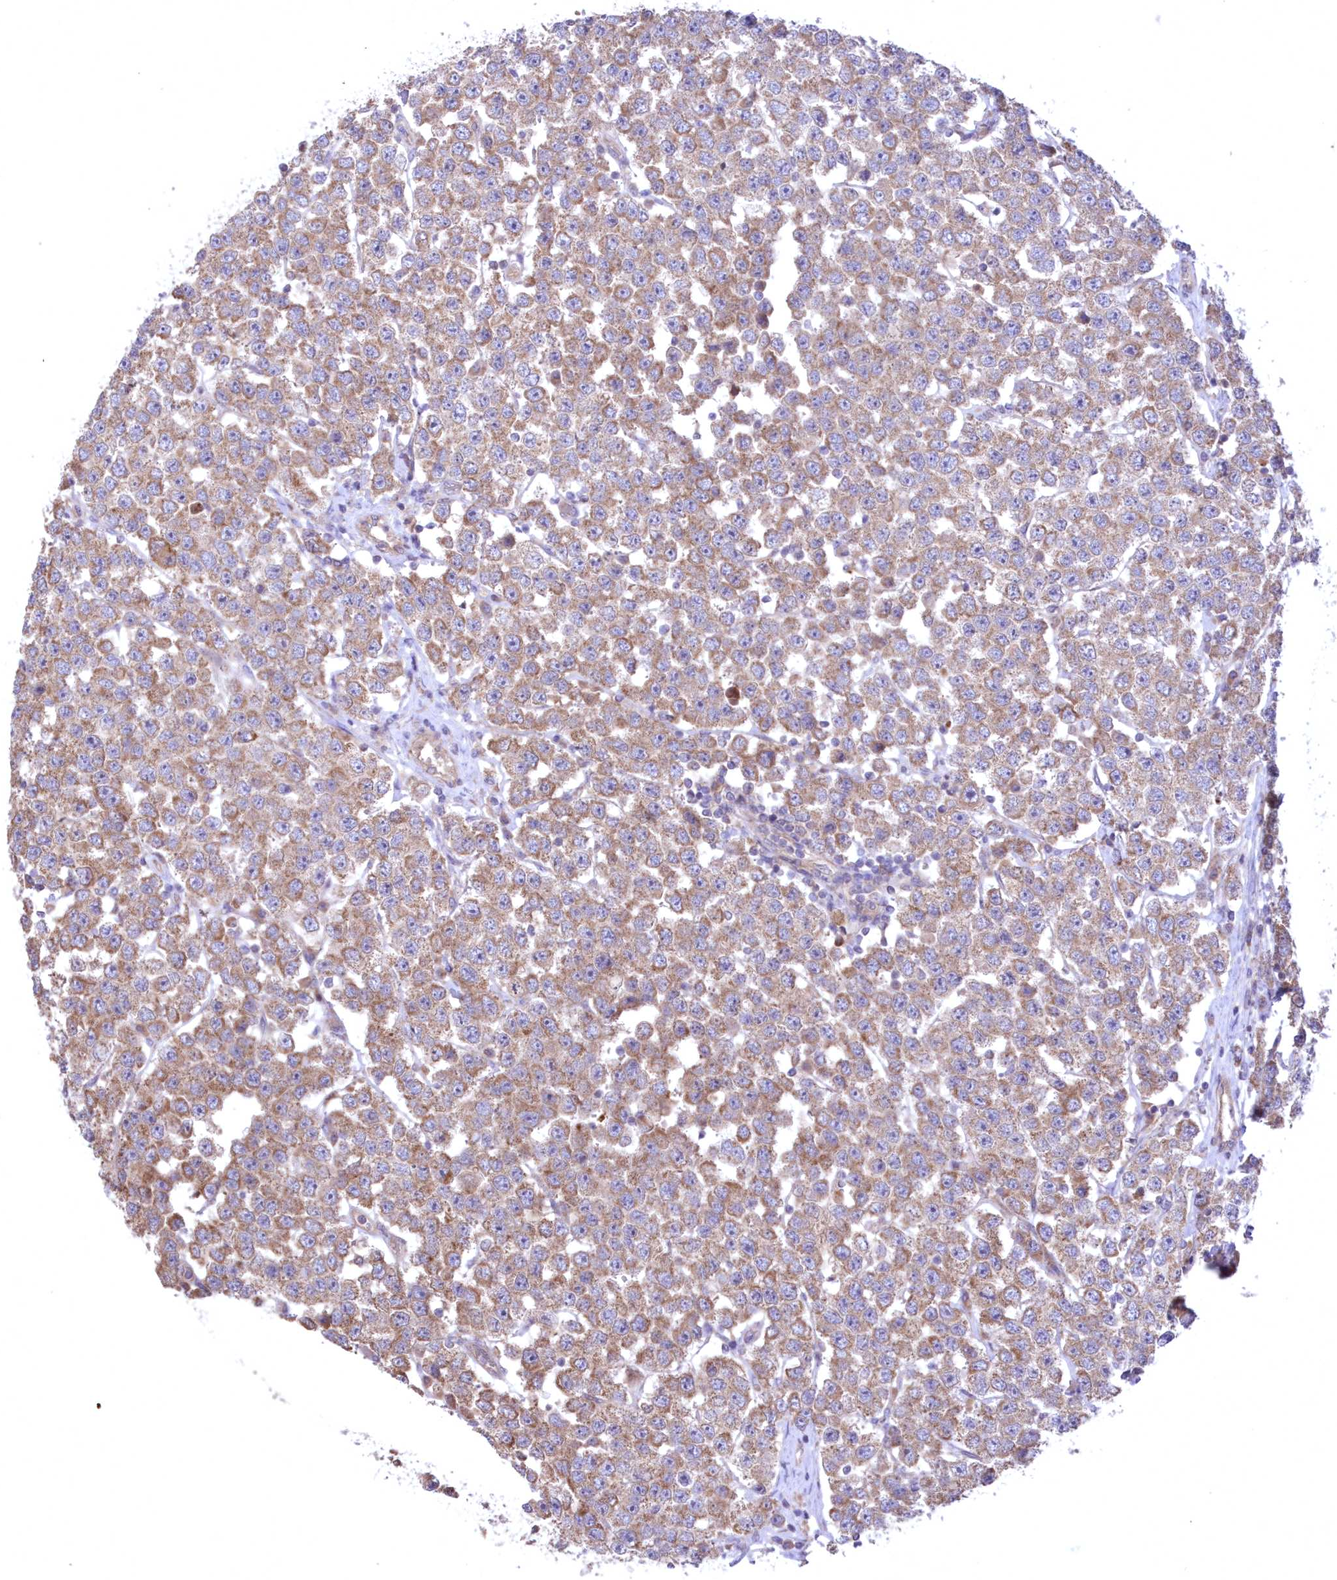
{"staining": {"intensity": "moderate", "quantity": ">75%", "location": "cytoplasmic/membranous"}, "tissue": "testis cancer", "cell_type": "Tumor cells", "image_type": "cancer", "snomed": [{"axis": "morphology", "description": "Seminoma, NOS"}, {"axis": "topography", "description": "Testis"}], "caption": "Human testis cancer stained for a protein (brown) exhibits moderate cytoplasmic/membranous positive expression in approximately >75% of tumor cells.", "gene": "MTRF1L", "patient": {"sex": "male", "age": 28}}